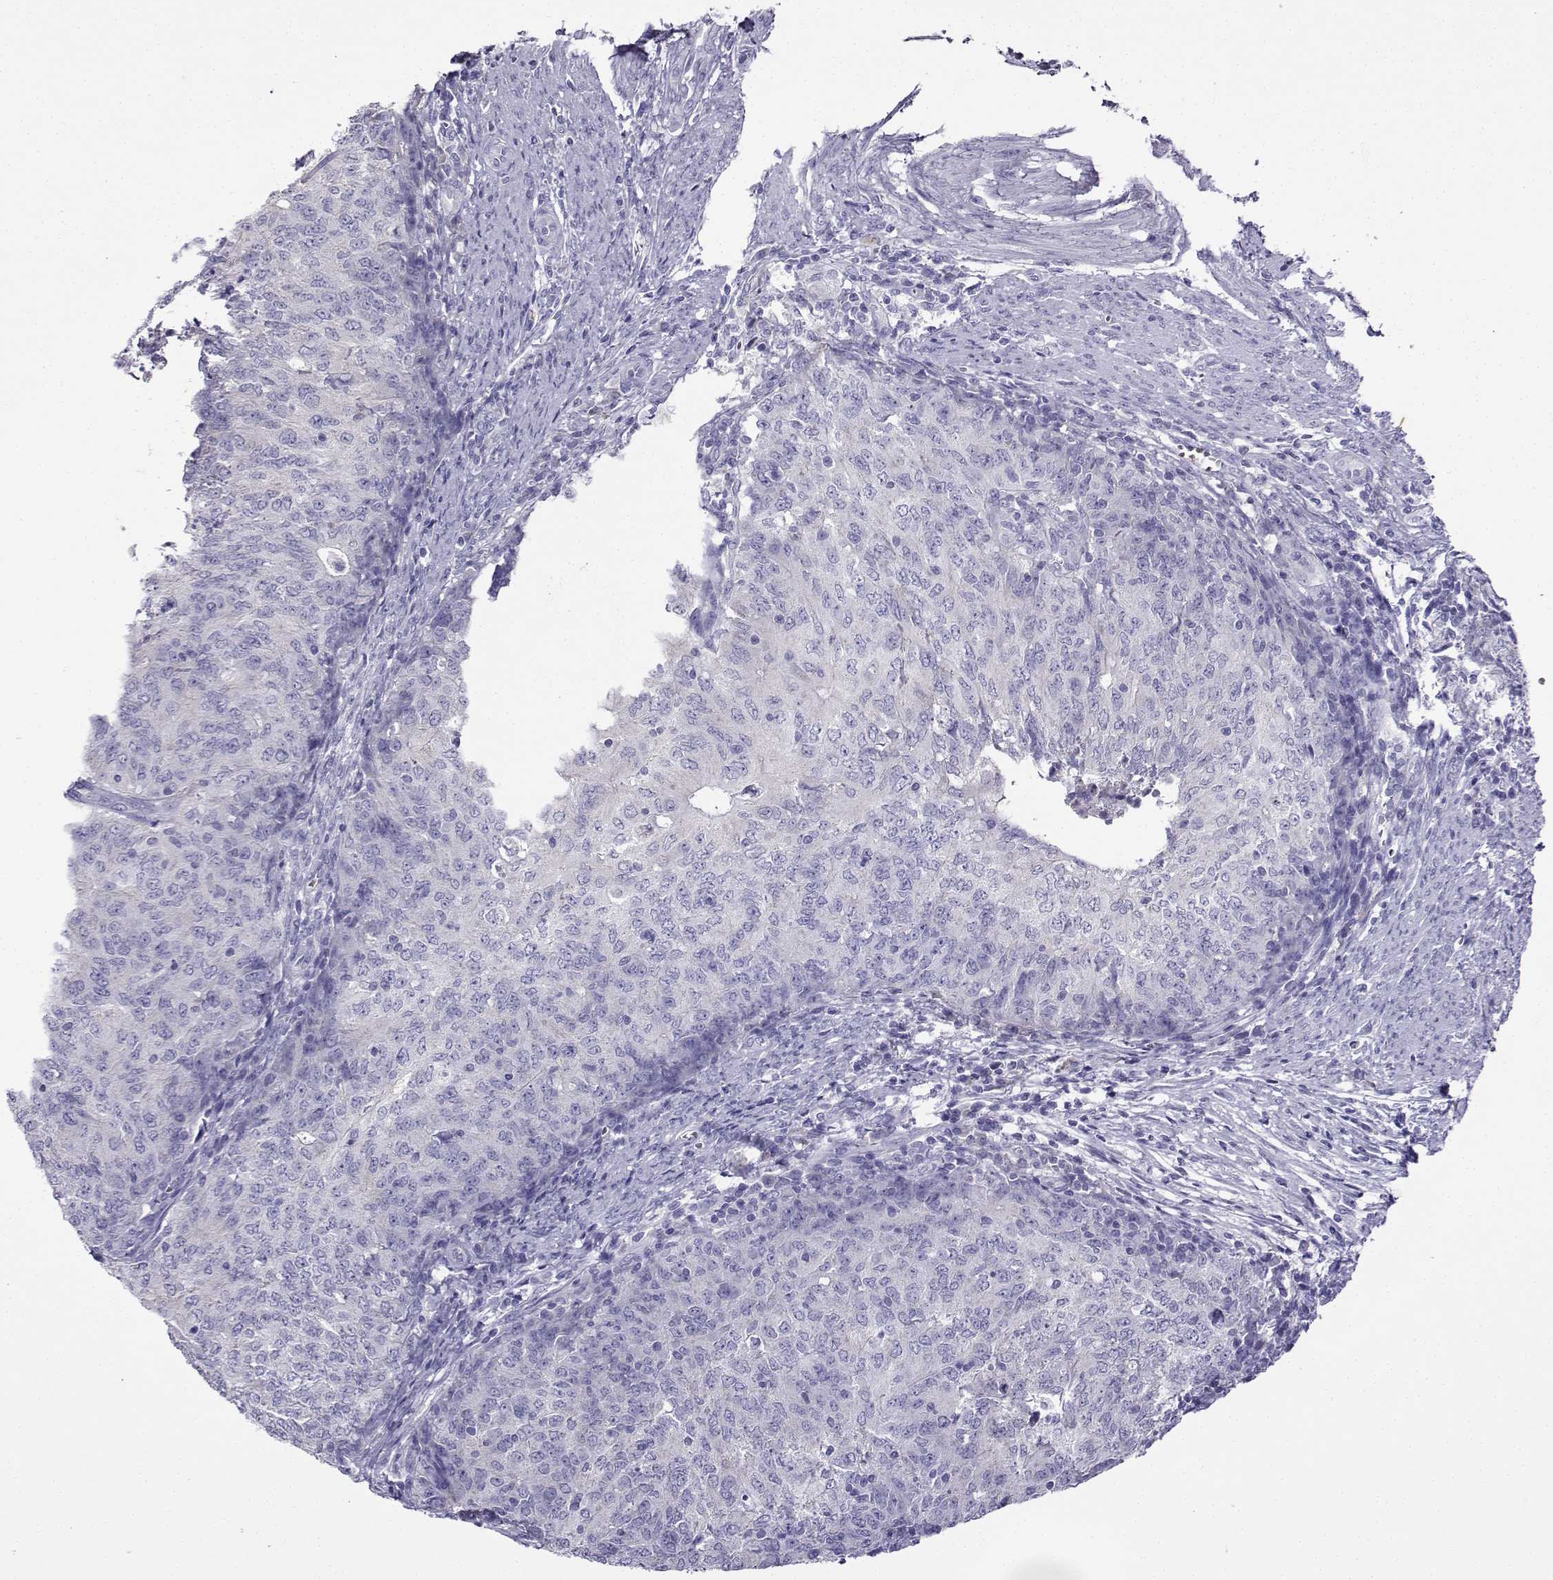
{"staining": {"intensity": "negative", "quantity": "none", "location": "none"}, "tissue": "endometrial cancer", "cell_type": "Tumor cells", "image_type": "cancer", "snomed": [{"axis": "morphology", "description": "Adenocarcinoma, NOS"}, {"axis": "topography", "description": "Endometrium"}], "caption": "Human endometrial cancer stained for a protein using IHC demonstrates no positivity in tumor cells.", "gene": "LINGO1", "patient": {"sex": "female", "age": 82}}